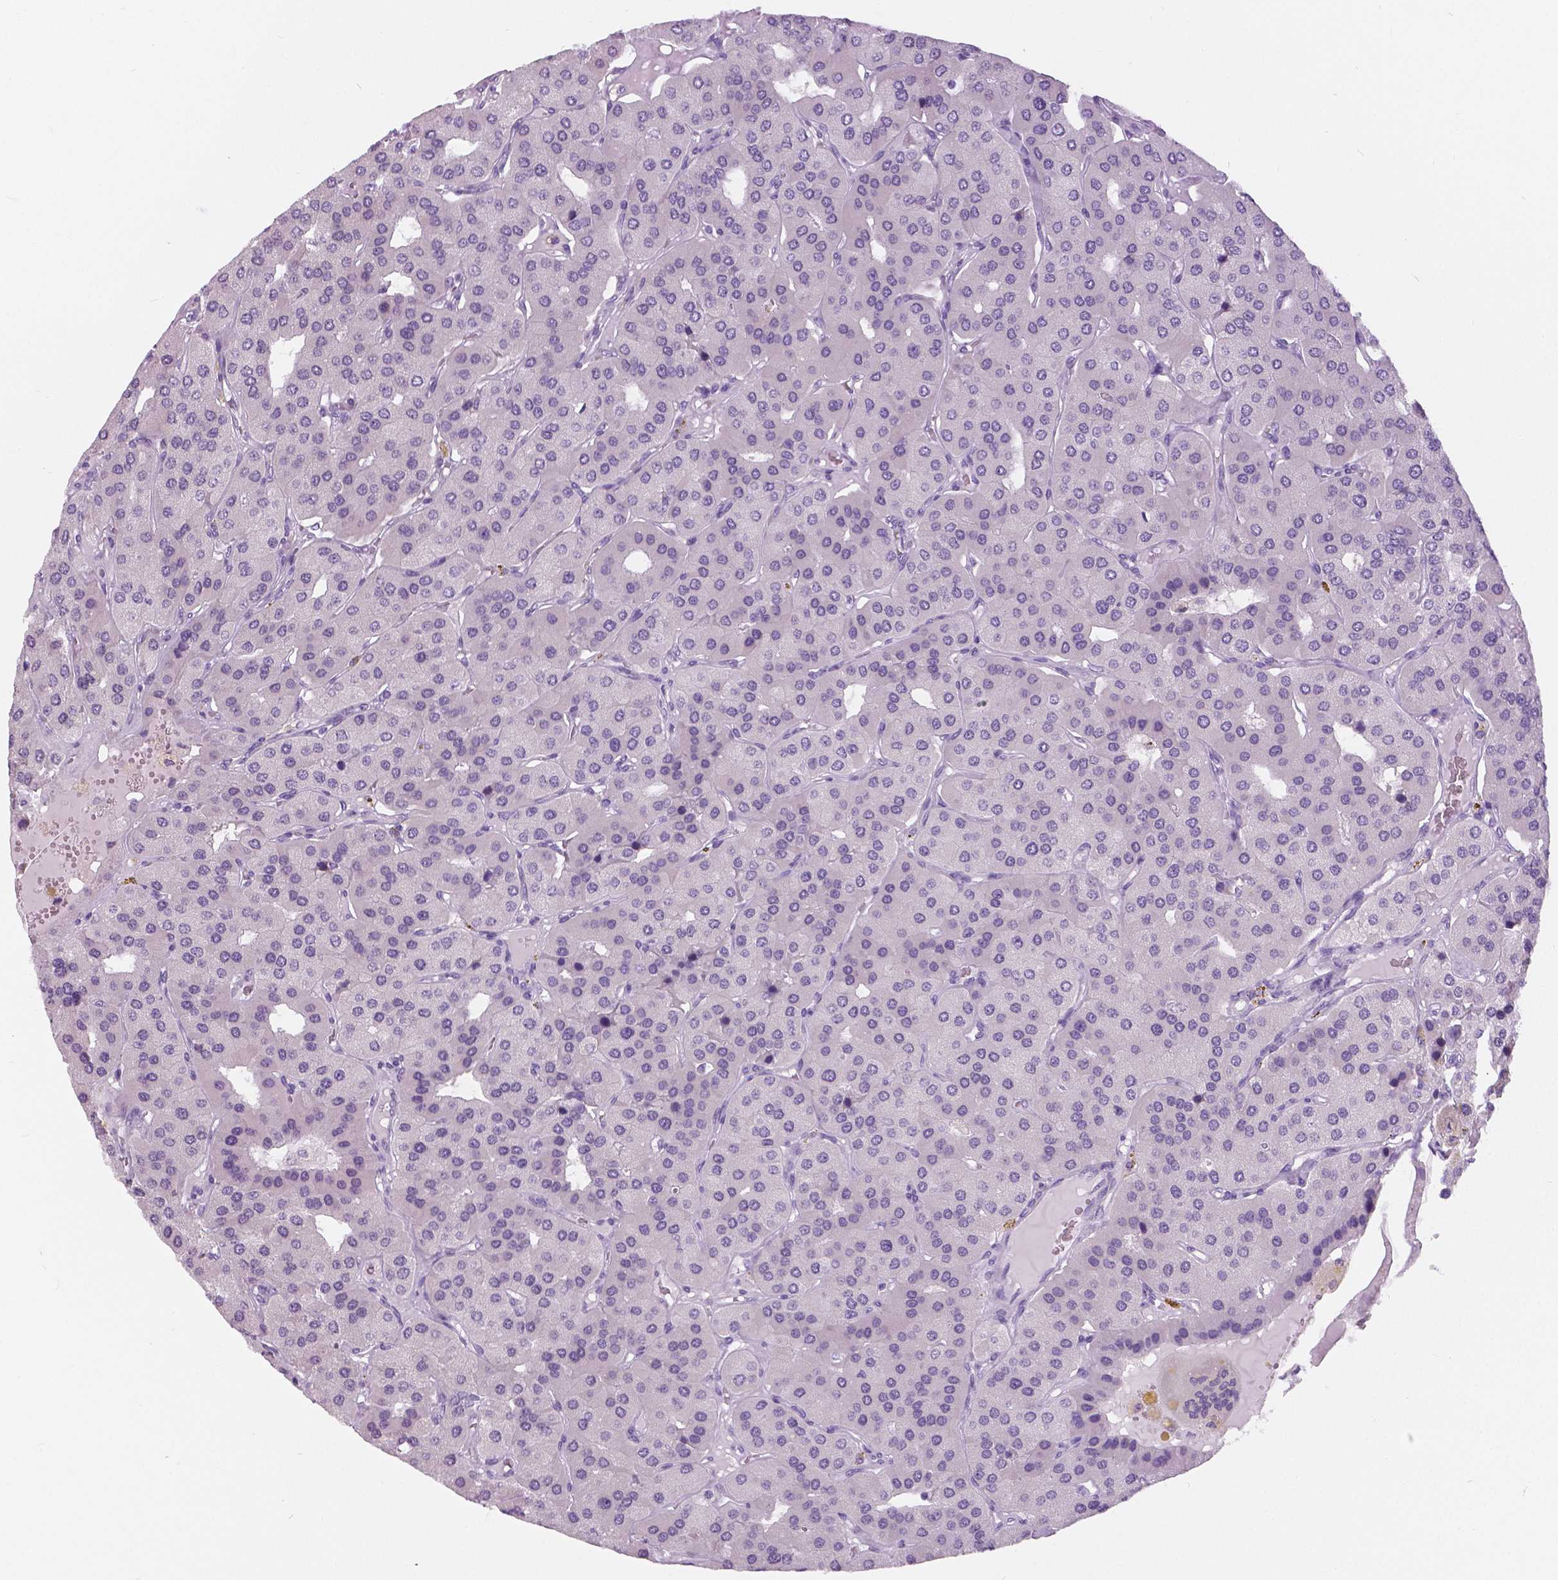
{"staining": {"intensity": "negative", "quantity": "none", "location": "none"}, "tissue": "parathyroid gland", "cell_type": "Glandular cells", "image_type": "normal", "snomed": [{"axis": "morphology", "description": "Normal tissue, NOS"}, {"axis": "morphology", "description": "Adenoma, NOS"}, {"axis": "topography", "description": "Parathyroid gland"}], "caption": "Human parathyroid gland stained for a protein using immunohistochemistry (IHC) reveals no staining in glandular cells.", "gene": "MYOM1", "patient": {"sex": "female", "age": 86}}